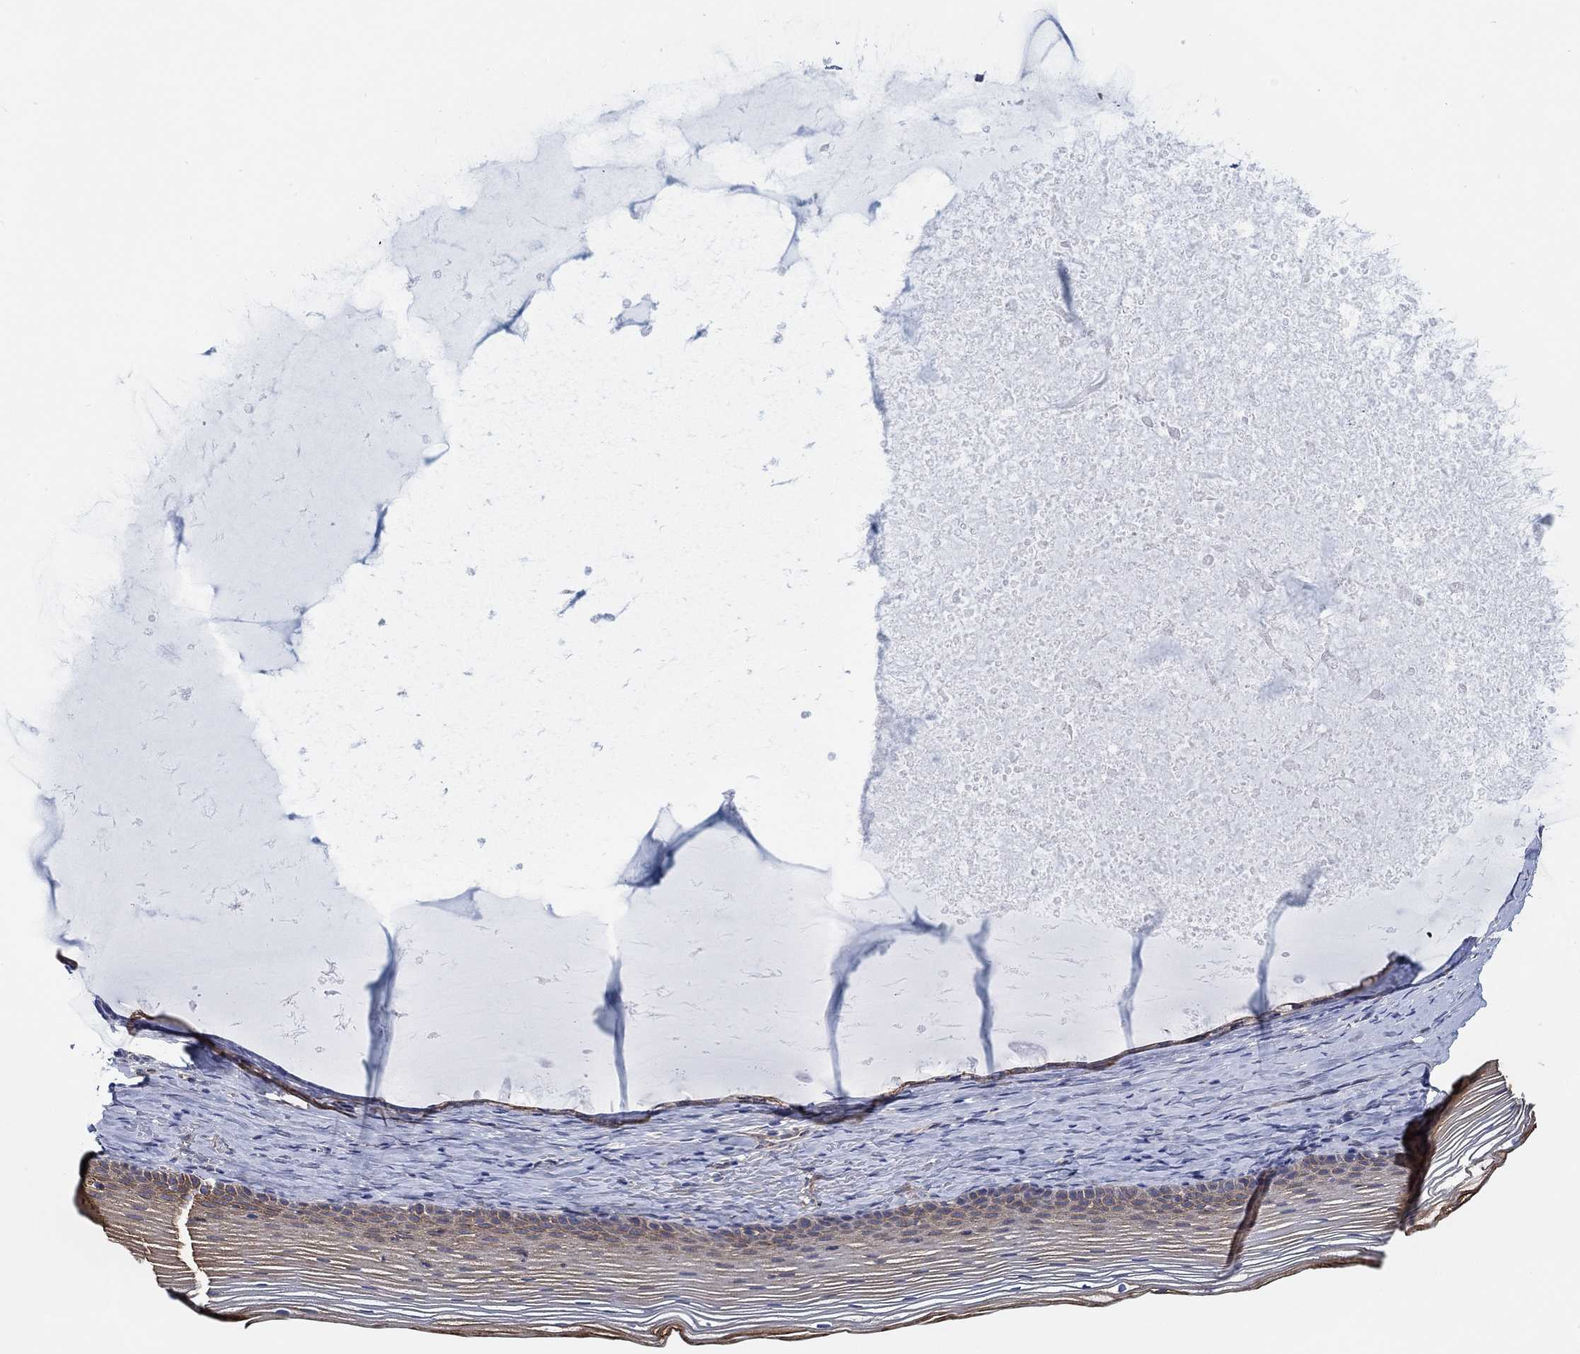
{"staining": {"intensity": "strong", "quantity": ">75%", "location": "cytoplasmic/membranous"}, "tissue": "cervix", "cell_type": "Glandular cells", "image_type": "normal", "snomed": [{"axis": "morphology", "description": "Normal tissue, NOS"}, {"axis": "topography", "description": "Cervix"}], "caption": "DAB immunohistochemical staining of normal cervix shows strong cytoplasmic/membranous protein expression in approximately >75% of glandular cells.", "gene": "FMN1", "patient": {"sex": "female", "age": 39}}